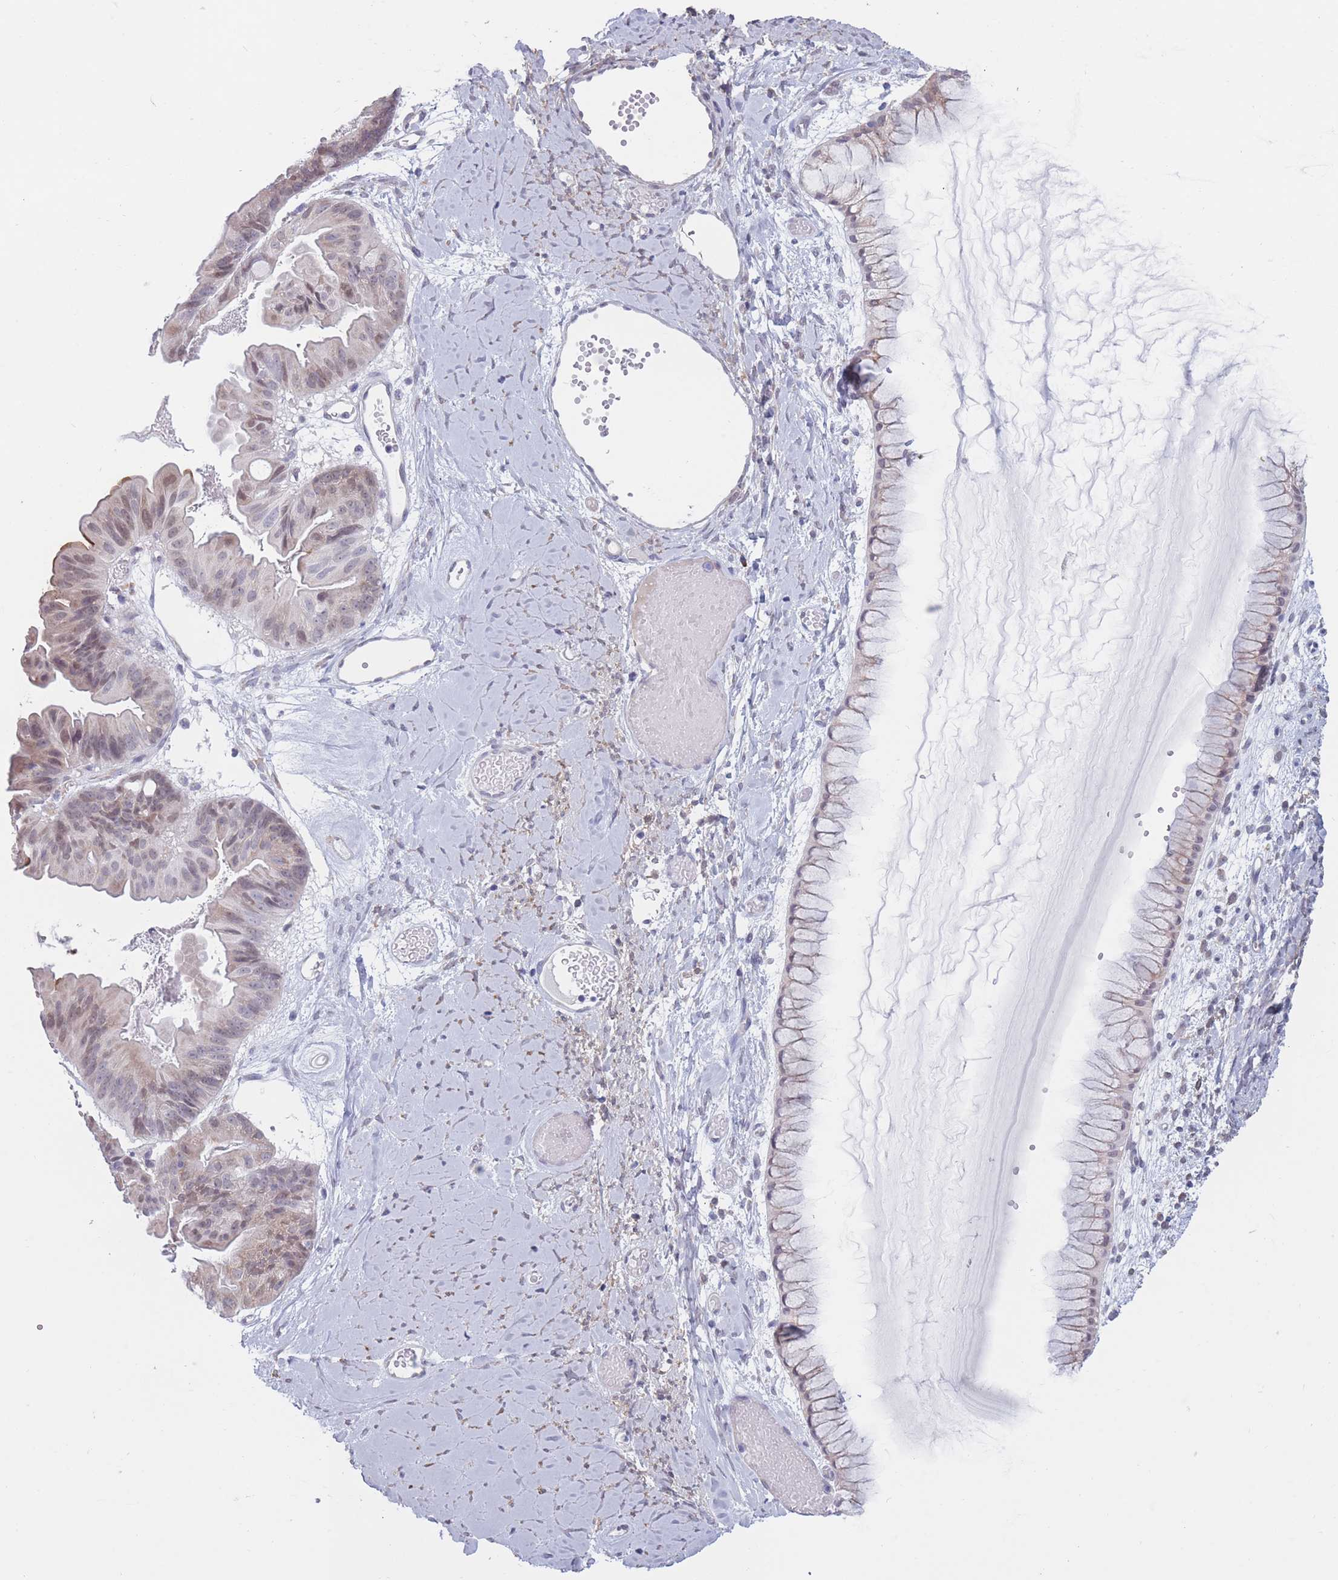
{"staining": {"intensity": "weak", "quantity": "<25%", "location": "nuclear"}, "tissue": "ovarian cancer", "cell_type": "Tumor cells", "image_type": "cancer", "snomed": [{"axis": "morphology", "description": "Cystadenocarcinoma, mucinous, NOS"}, {"axis": "topography", "description": "Ovary"}], "caption": "Tumor cells are negative for protein expression in human ovarian cancer (mucinous cystadenocarcinoma).", "gene": "COL27A1", "patient": {"sex": "female", "age": 61}}